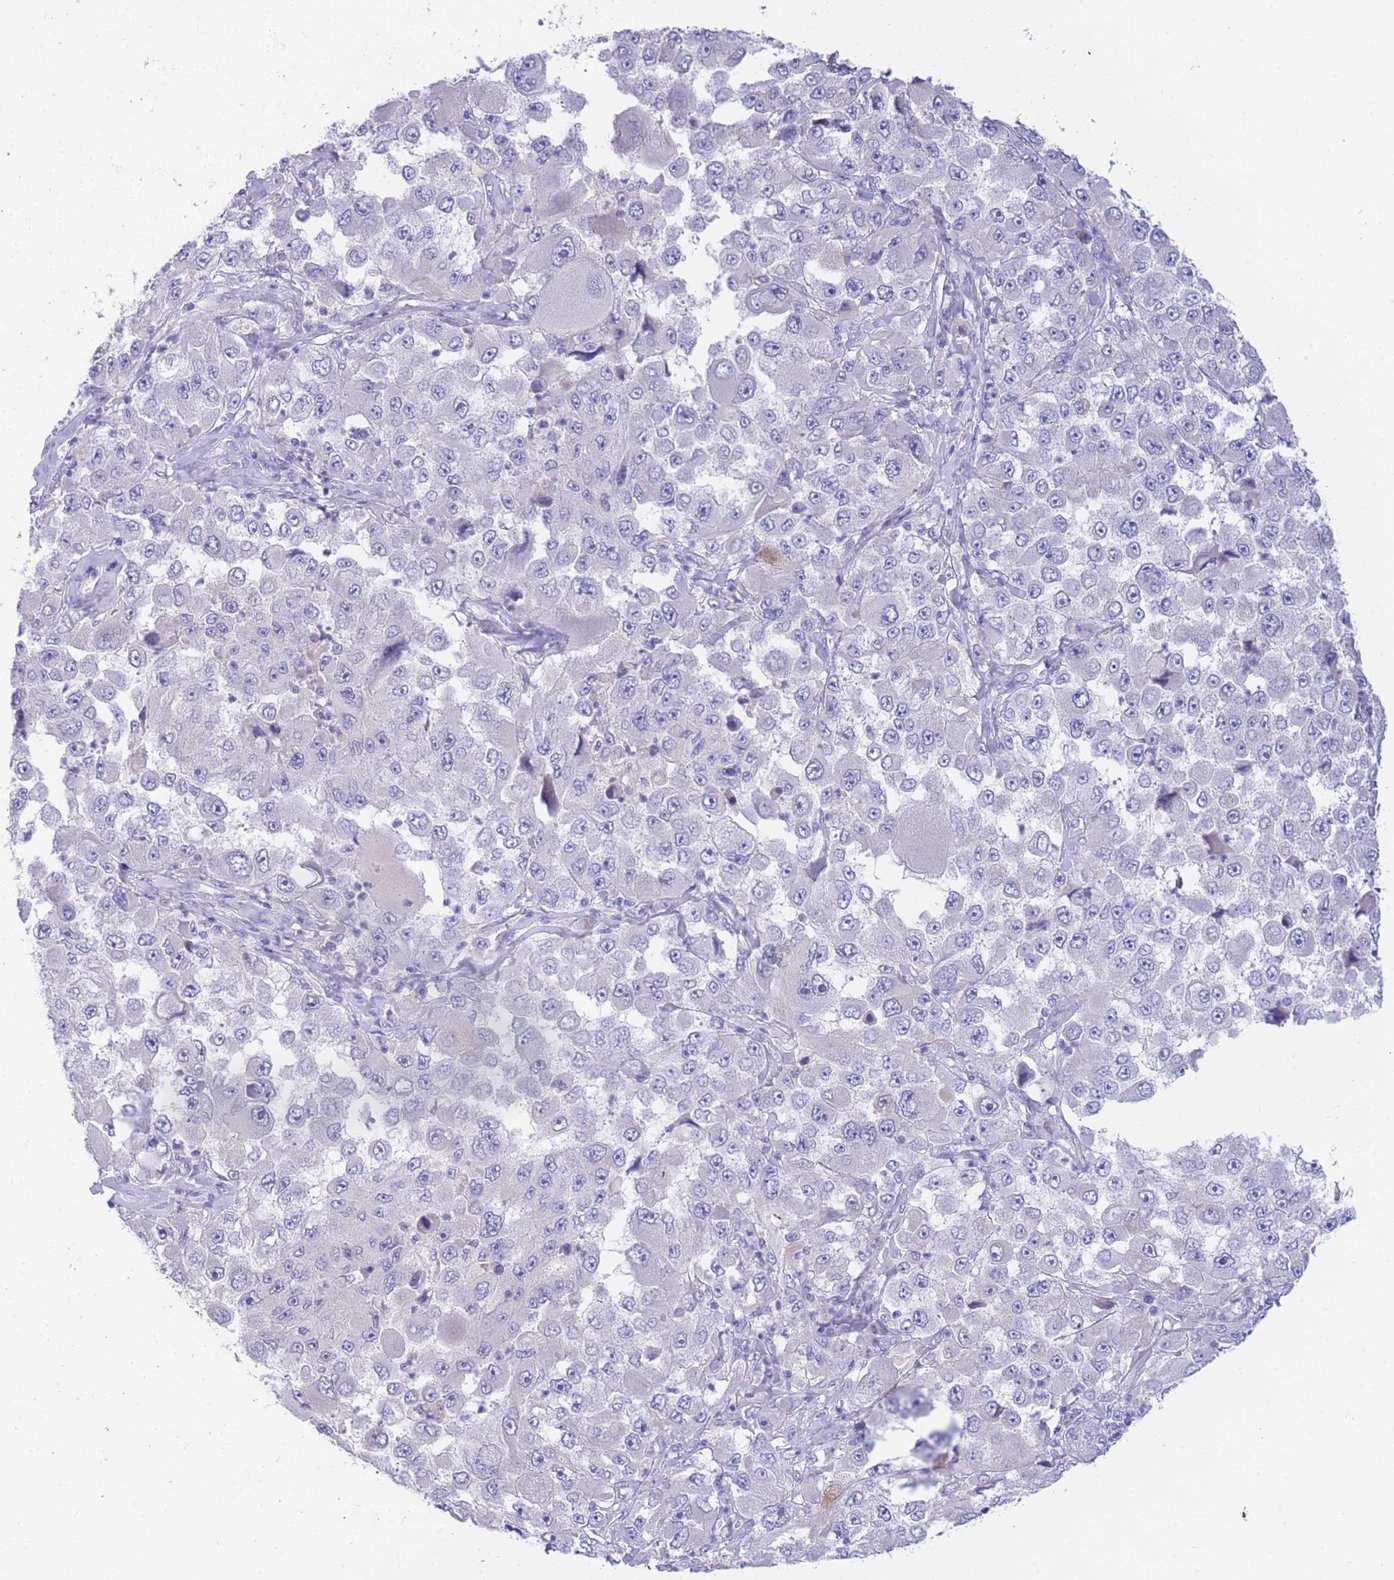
{"staining": {"intensity": "negative", "quantity": "none", "location": "none"}, "tissue": "melanoma", "cell_type": "Tumor cells", "image_type": "cancer", "snomed": [{"axis": "morphology", "description": "Malignant melanoma, Metastatic site"}, {"axis": "topography", "description": "Lymph node"}], "caption": "A micrograph of human melanoma is negative for staining in tumor cells.", "gene": "PCDHB3", "patient": {"sex": "male", "age": 62}}